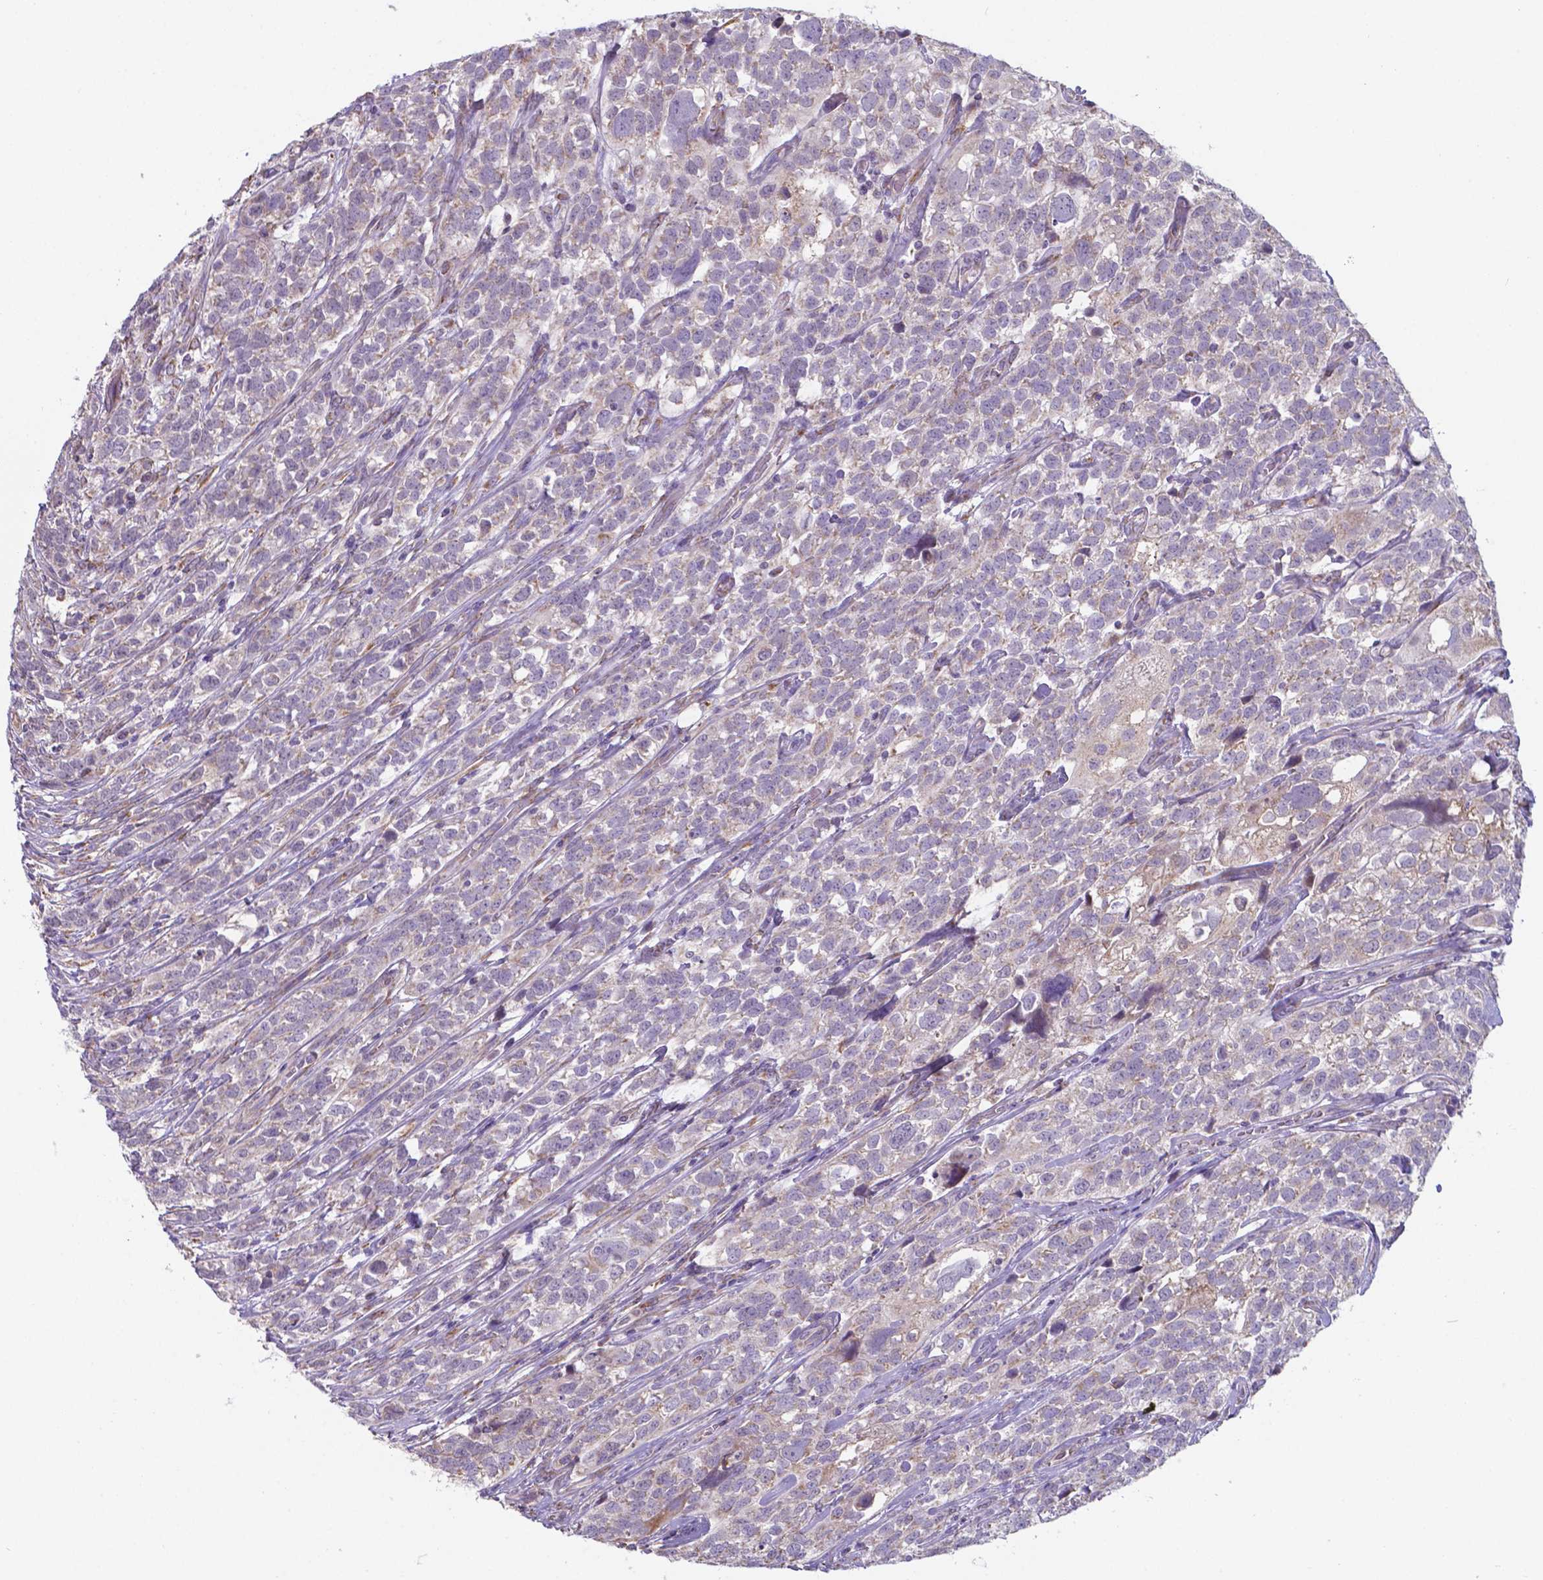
{"staining": {"intensity": "weak", "quantity": "<25%", "location": "cytoplasmic/membranous"}, "tissue": "urothelial cancer", "cell_type": "Tumor cells", "image_type": "cancer", "snomed": [{"axis": "morphology", "description": "Urothelial carcinoma, High grade"}, {"axis": "topography", "description": "Urinary bladder"}], "caption": "Immunohistochemistry histopathology image of human urothelial carcinoma (high-grade) stained for a protein (brown), which reveals no staining in tumor cells. (Immunohistochemistry (ihc), brightfield microscopy, high magnification).", "gene": "FAM114A1", "patient": {"sex": "female", "age": 58}}